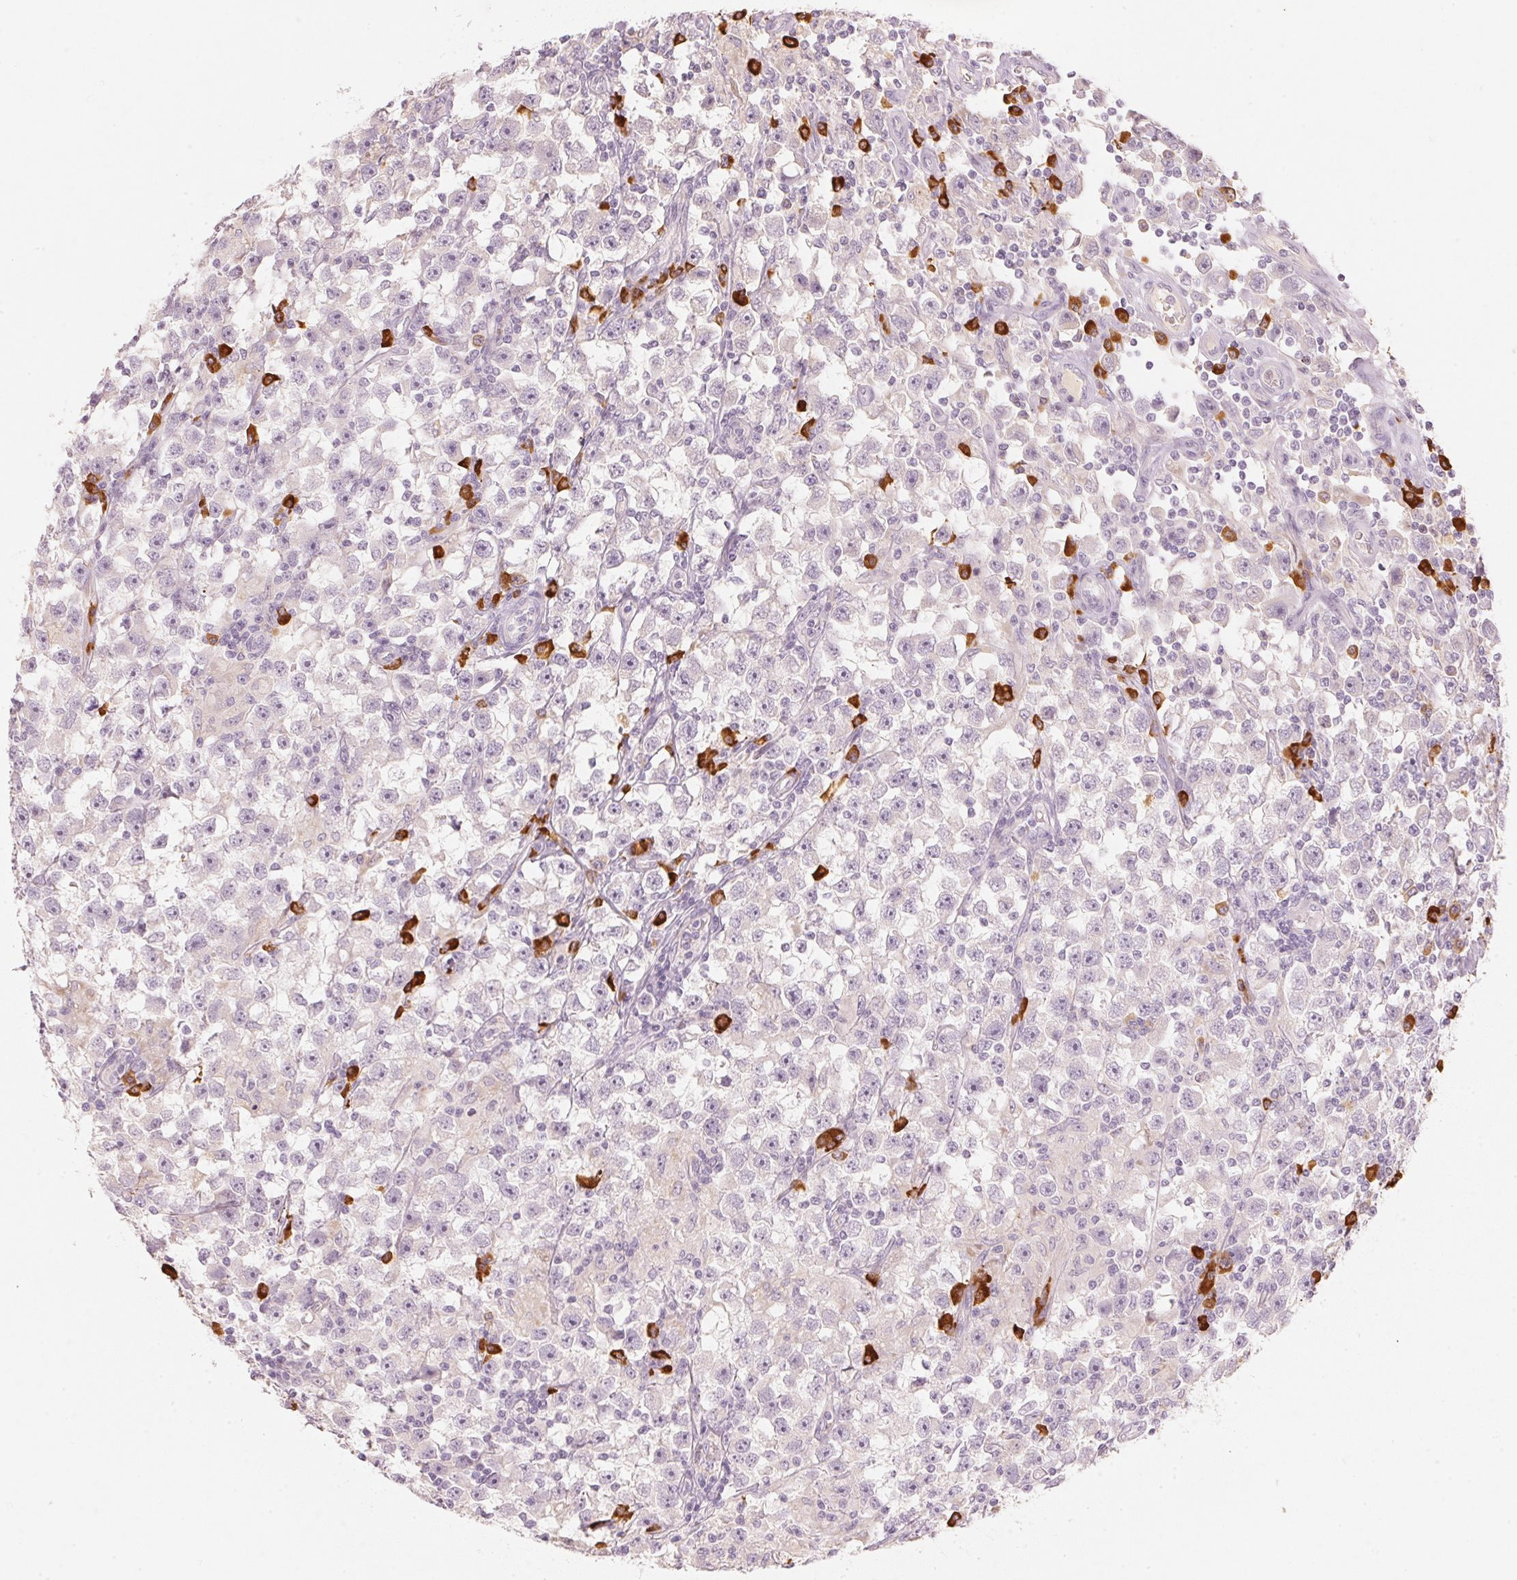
{"staining": {"intensity": "negative", "quantity": "none", "location": "none"}, "tissue": "testis cancer", "cell_type": "Tumor cells", "image_type": "cancer", "snomed": [{"axis": "morphology", "description": "Seminoma, NOS"}, {"axis": "topography", "description": "Testis"}], "caption": "Immunohistochemical staining of testis cancer (seminoma) reveals no significant positivity in tumor cells. The staining was performed using DAB to visualize the protein expression in brown, while the nuclei were stained in blue with hematoxylin (Magnification: 20x).", "gene": "RMDN2", "patient": {"sex": "male", "age": 33}}